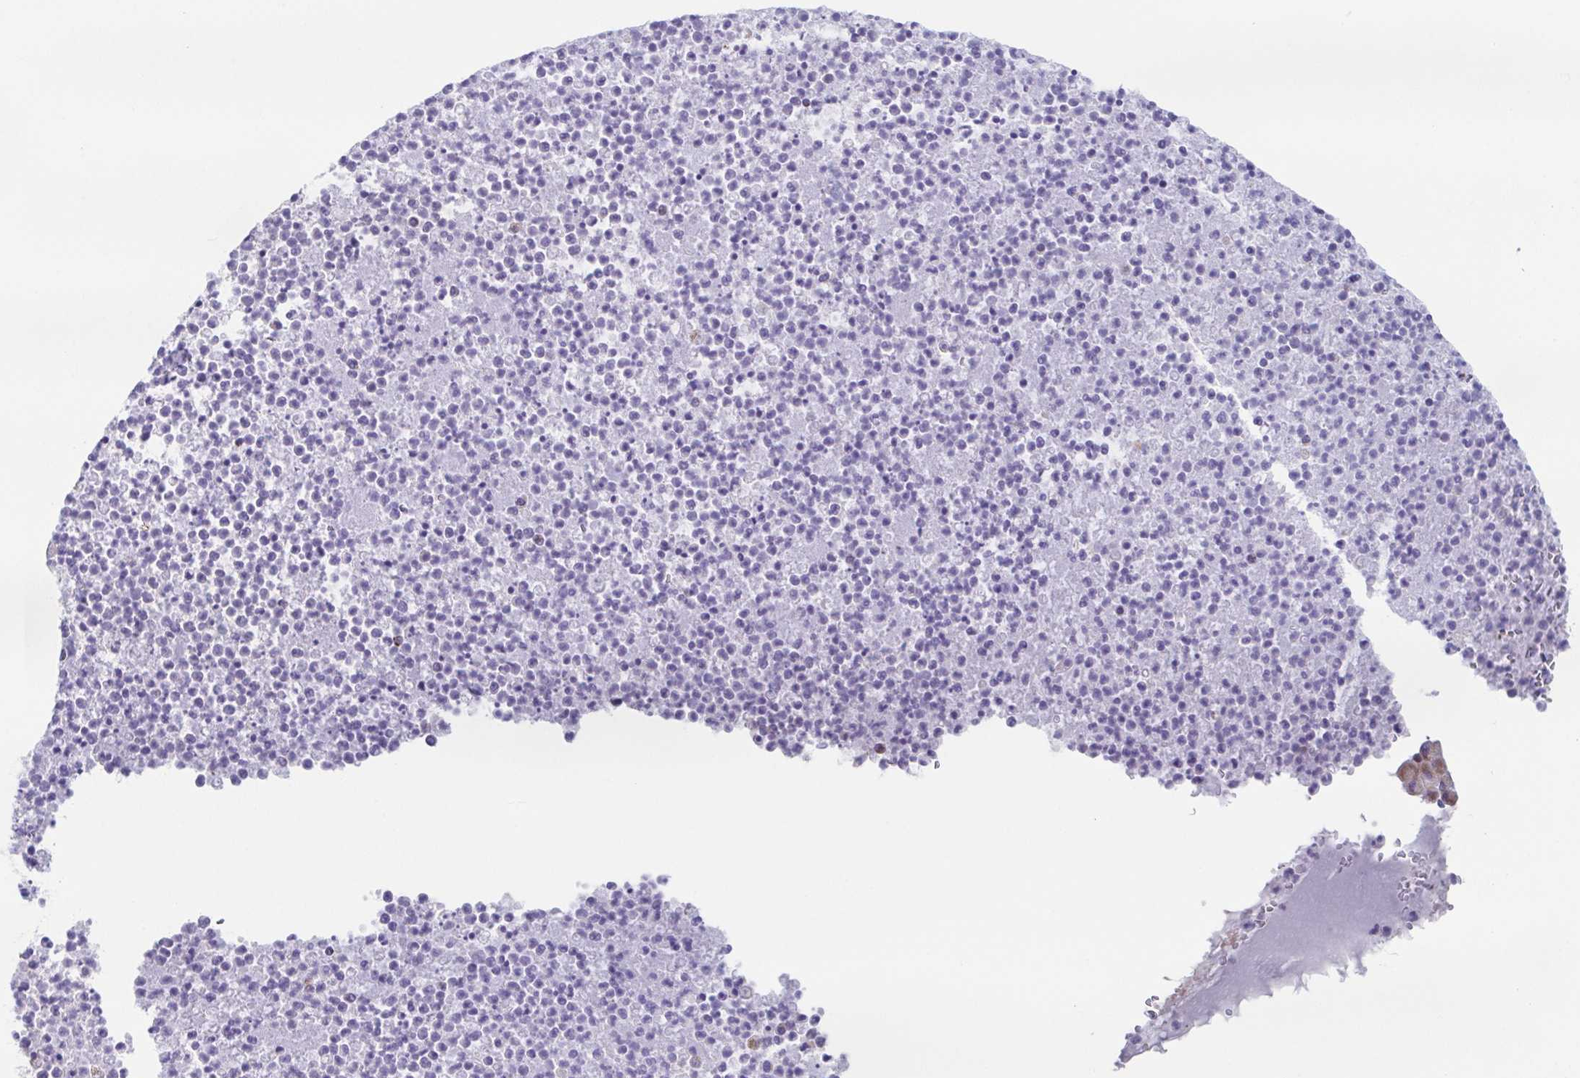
{"staining": {"intensity": "moderate", "quantity": ">75%", "location": "cytoplasmic/membranous"}, "tissue": "bronchus", "cell_type": "Respiratory epithelial cells", "image_type": "normal", "snomed": [{"axis": "morphology", "description": "Normal tissue, NOS"}, {"axis": "topography", "description": "Cartilage tissue"}, {"axis": "topography", "description": "Bronchus"}], "caption": "A brown stain labels moderate cytoplasmic/membranous expression of a protein in respiratory epithelial cells of normal bronchus.", "gene": "GINM1", "patient": {"sex": "male", "age": 56}}